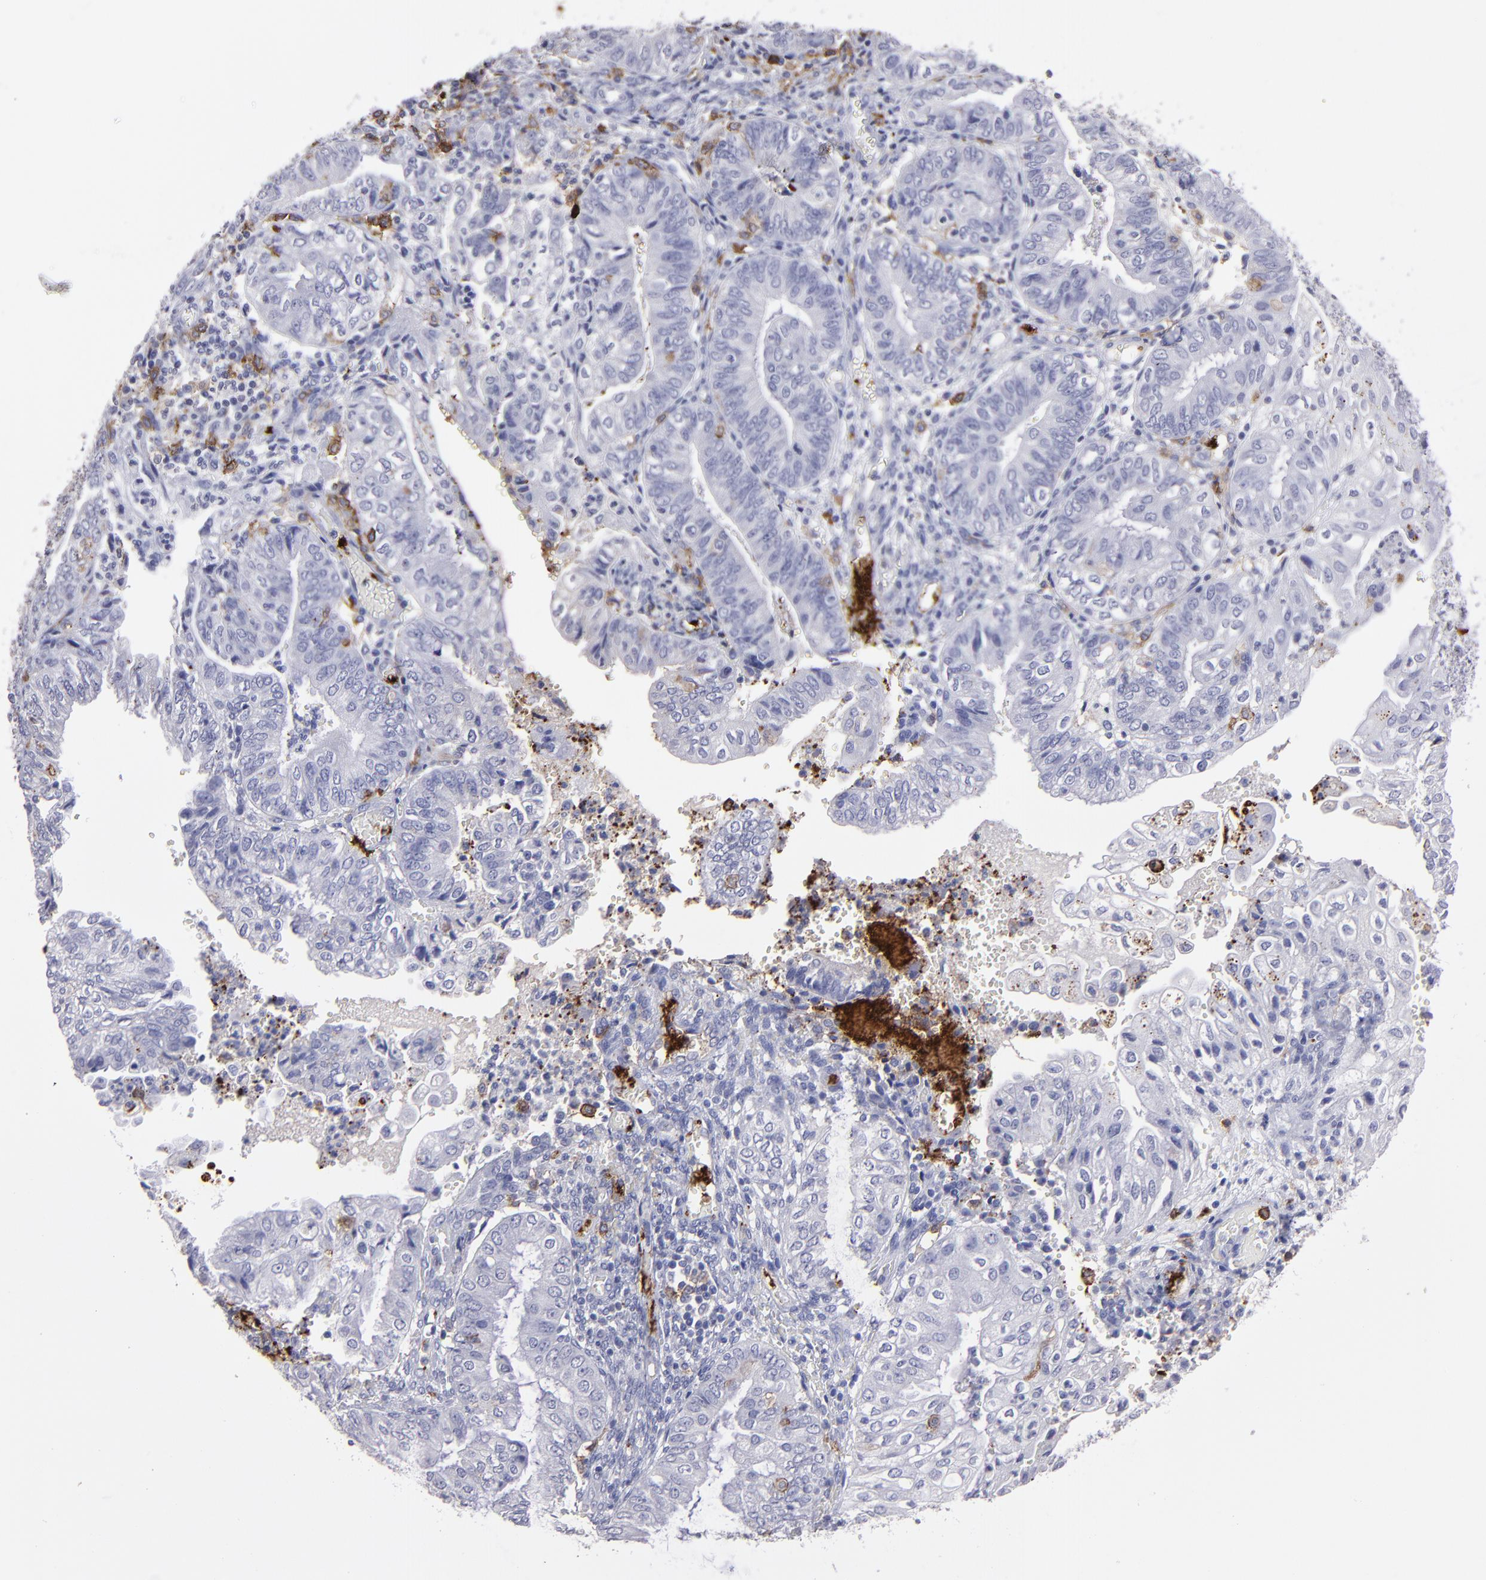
{"staining": {"intensity": "negative", "quantity": "none", "location": "none"}, "tissue": "endometrial cancer", "cell_type": "Tumor cells", "image_type": "cancer", "snomed": [{"axis": "morphology", "description": "Adenocarcinoma, NOS"}, {"axis": "topography", "description": "Endometrium"}], "caption": "A high-resolution image shows IHC staining of adenocarcinoma (endometrial), which exhibits no significant expression in tumor cells.", "gene": "CD36", "patient": {"sex": "female", "age": 55}}